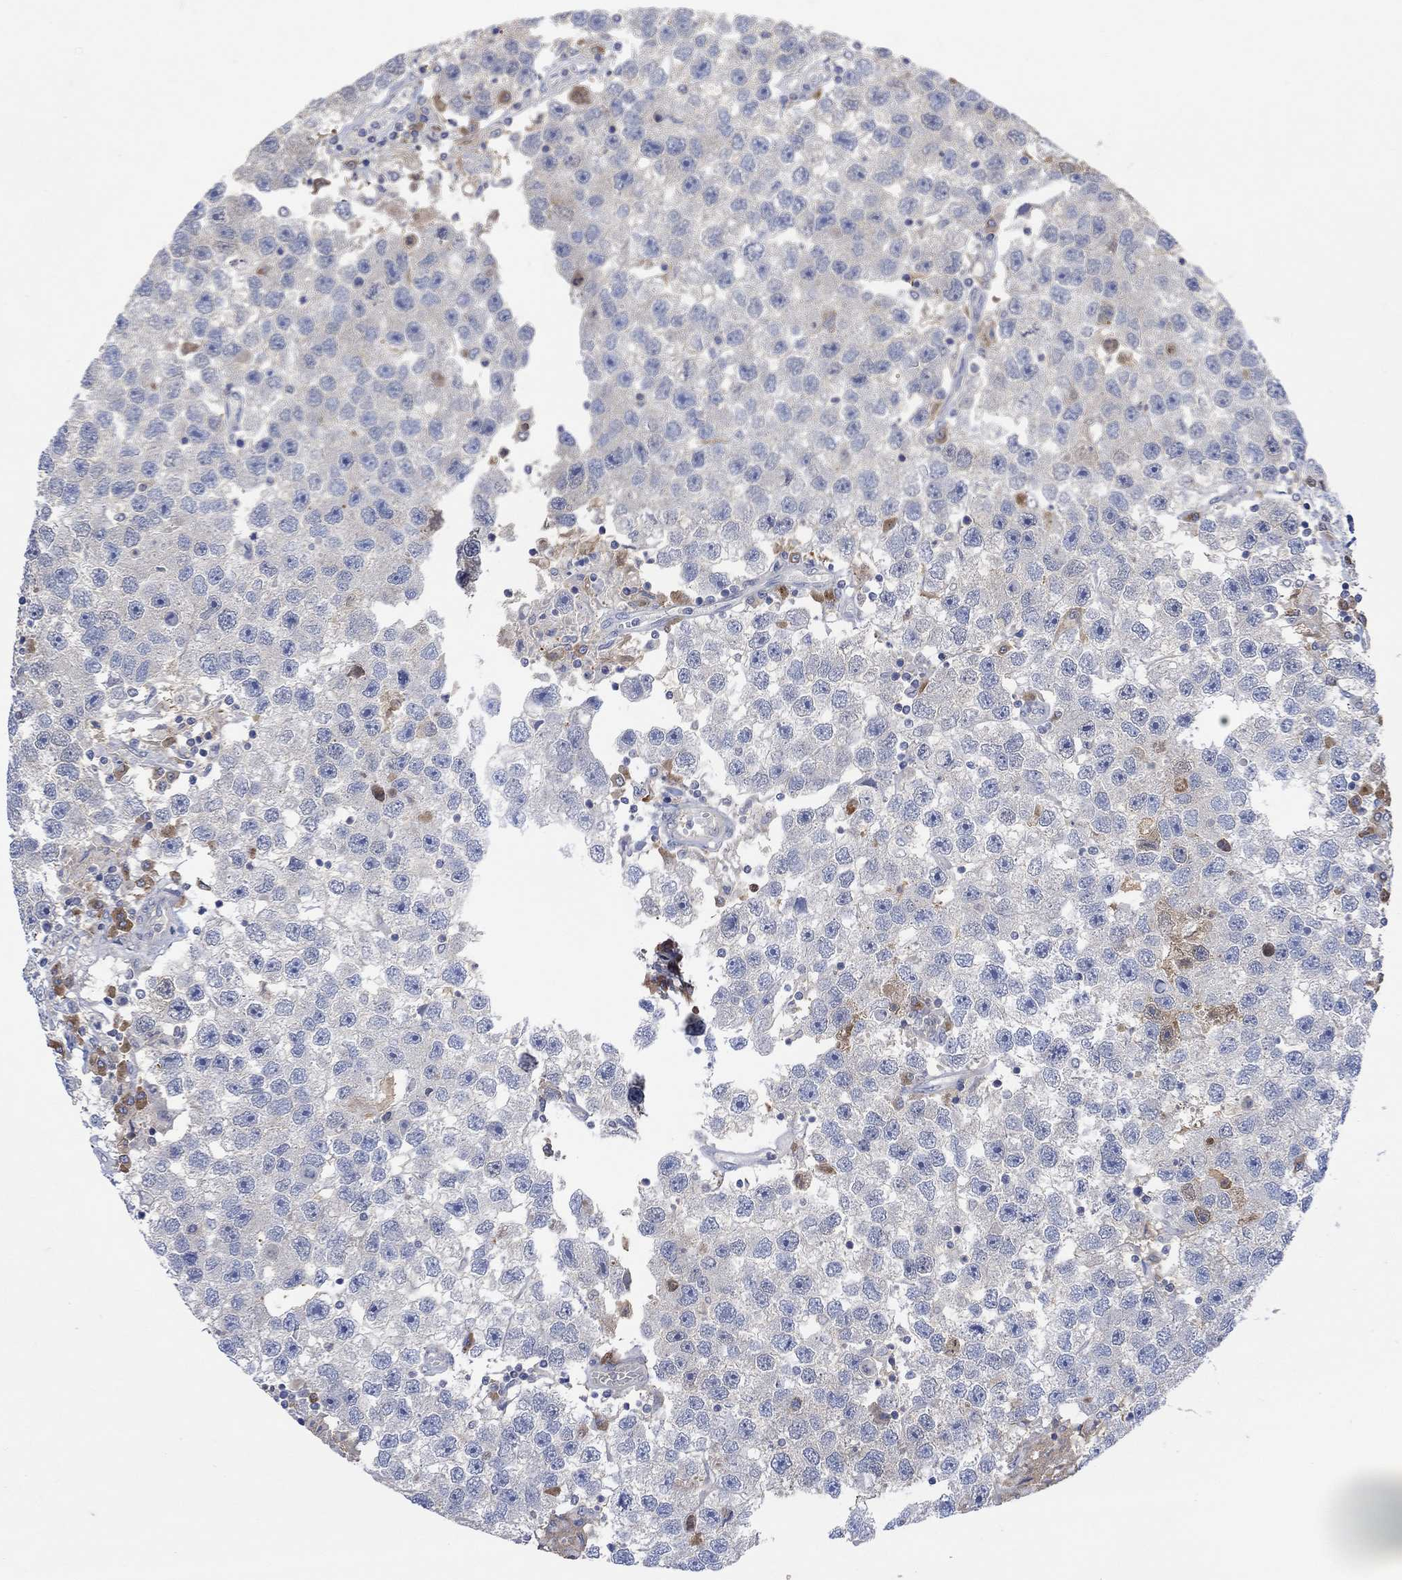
{"staining": {"intensity": "negative", "quantity": "none", "location": "none"}, "tissue": "testis cancer", "cell_type": "Tumor cells", "image_type": "cancer", "snomed": [{"axis": "morphology", "description": "Seminoma, NOS"}, {"axis": "topography", "description": "Testis"}], "caption": "This is an immunohistochemistry (IHC) image of human testis cancer. There is no expression in tumor cells.", "gene": "MSTN", "patient": {"sex": "male", "age": 26}}